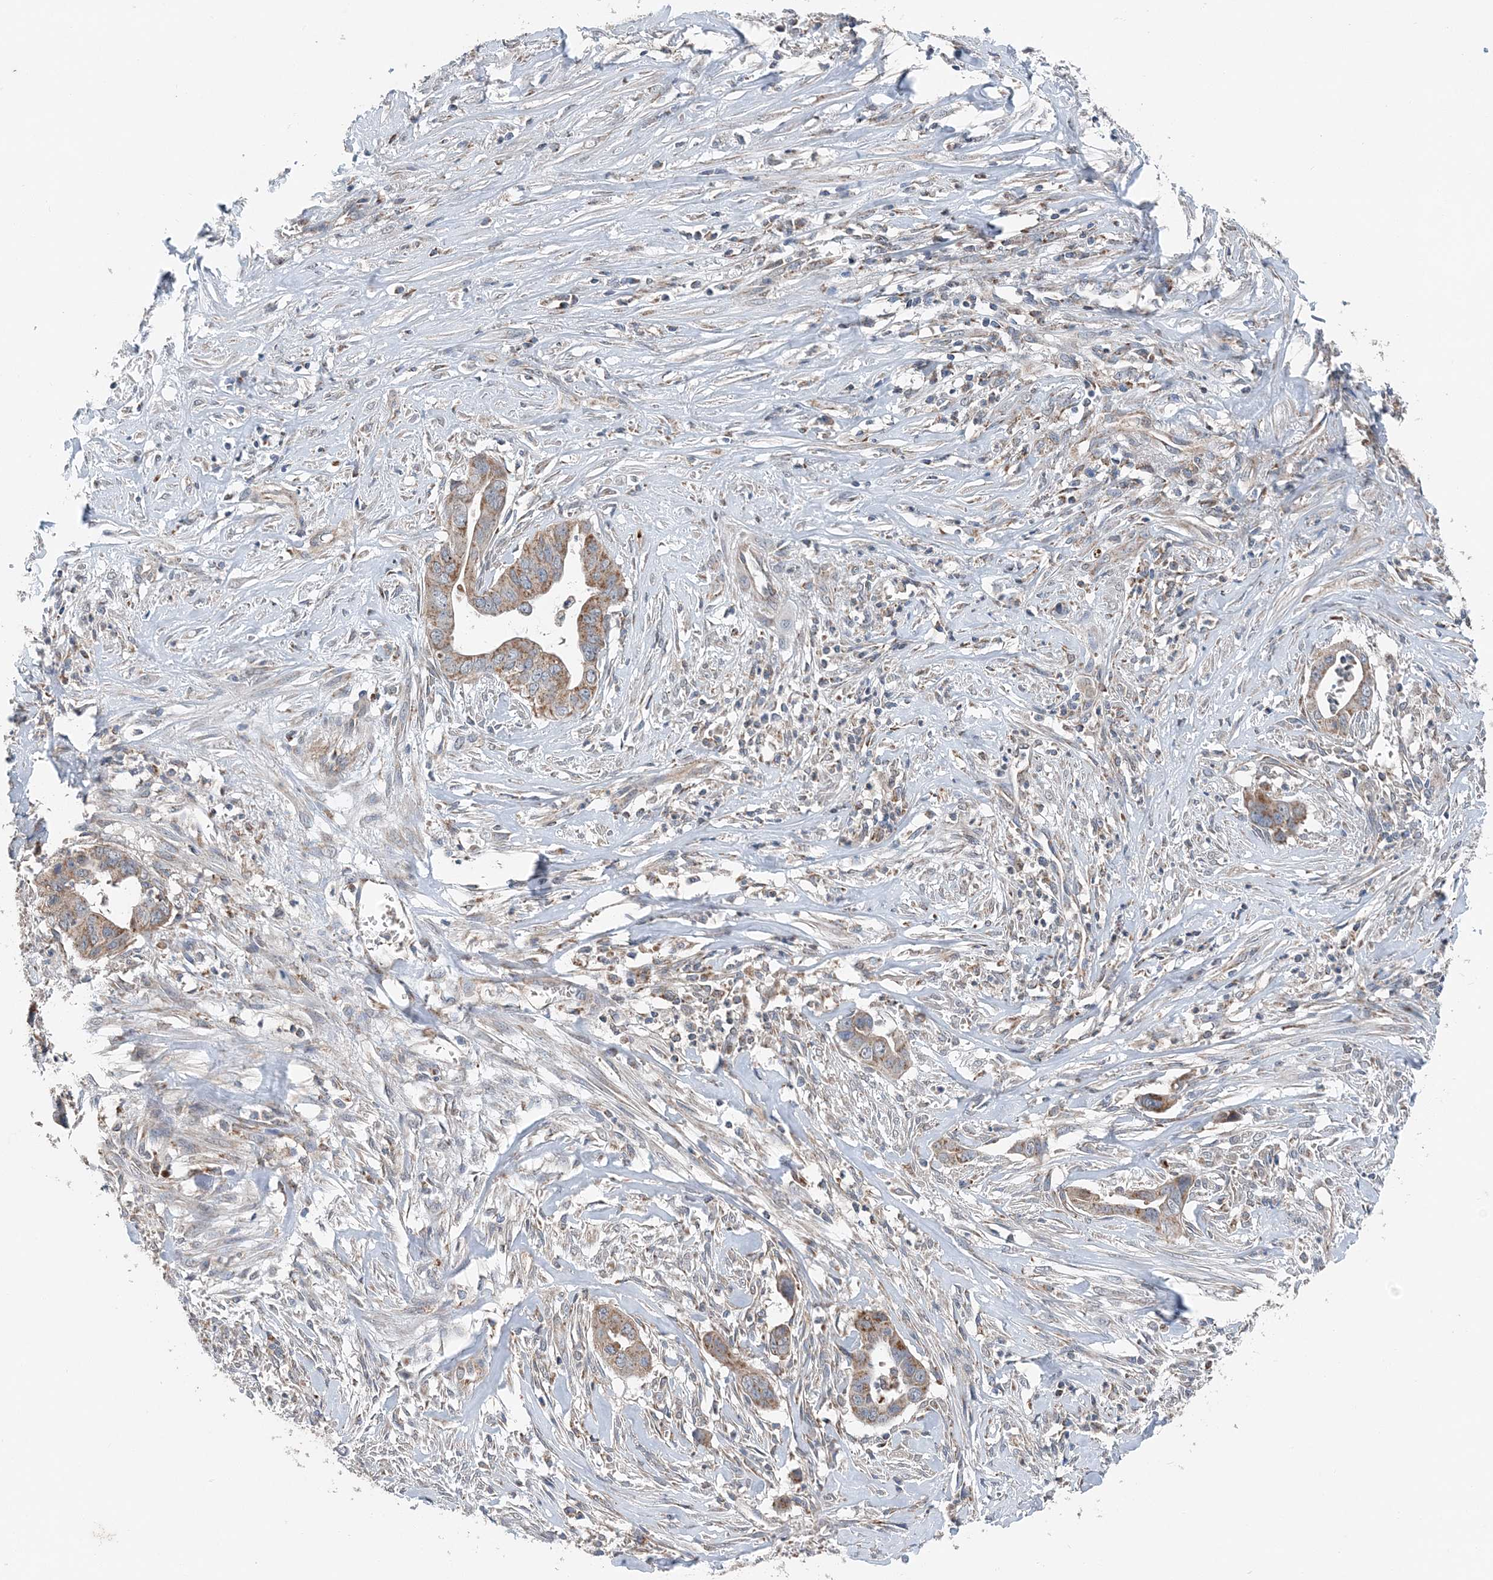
{"staining": {"intensity": "moderate", "quantity": ">75%", "location": "cytoplasmic/membranous"}, "tissue": "liver cancer", "cell_type": "Tumor cells", "image_type": "cancer", "snomed": [{"axis": "morphology", "description": "Cholangiocarcinoma"}, {"axis": "topography", "description": "Liver"}], "caption": "An image of human liver cancer stained for a protein exhibits moderate cytoplasmic/membranous brown staining in tumor cells. (IHC, brightfield microscopy, high magnification).", "gene": "SPRY2", "patient": {"sex": "female", "age": 79}}